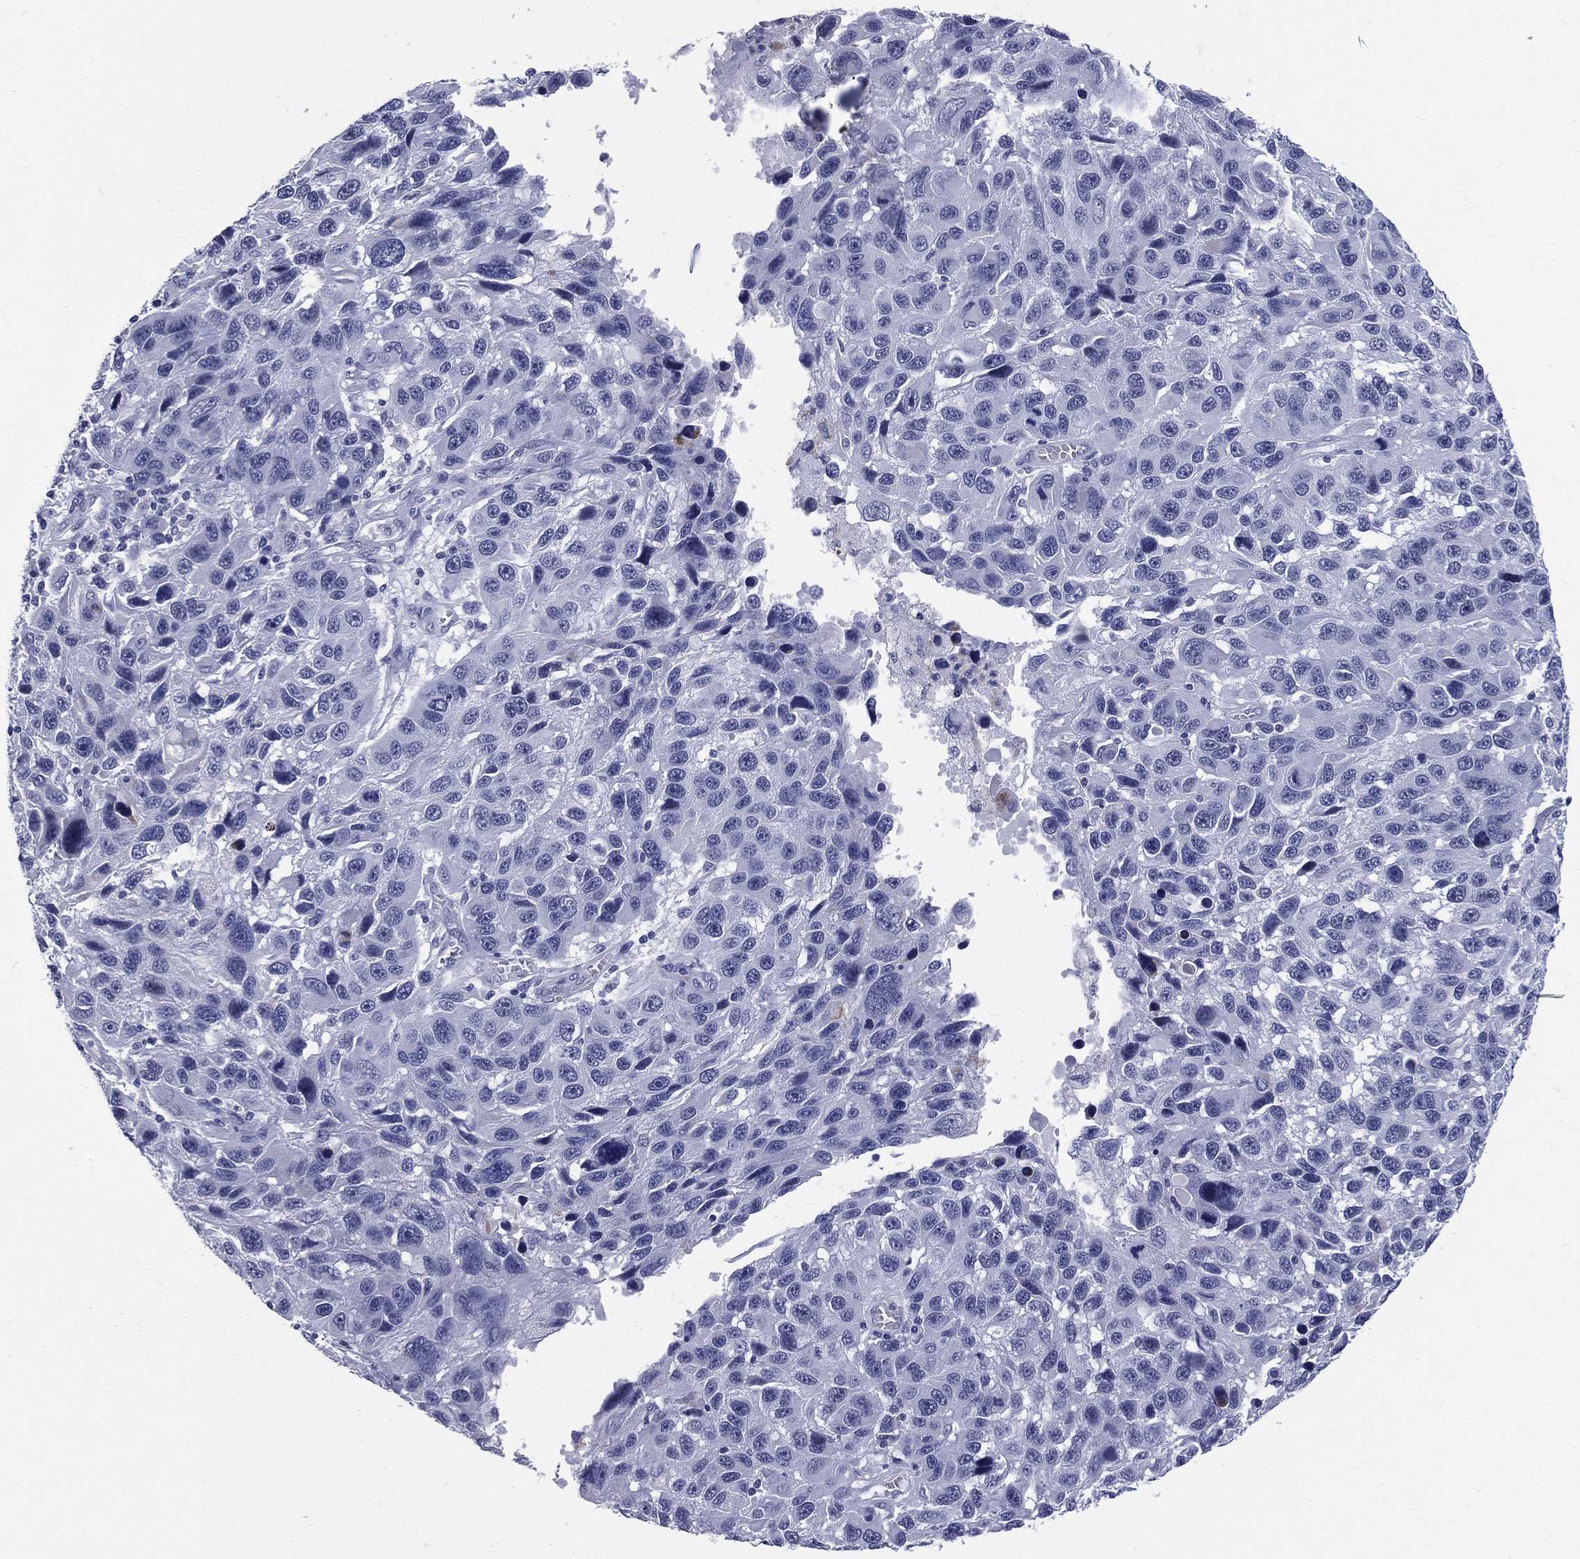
{"staining": {"intensity": "negative", "quantity": "none", "location": "none"}, "tissue": "melanoma", "cell_type": "Tumor cells", "image_type": "cancer", "snomed": [{"axis": "morphology", "description": "Malignant melanoma, NOS"}, {"axis": "topography", "description": "Skin"}], "caption": "This is an IHC micrograph of human melanoma. There is no positivity in tumor cells.", "gene": "MLLT10", "patient": {"sex": "male", "age": 53}}